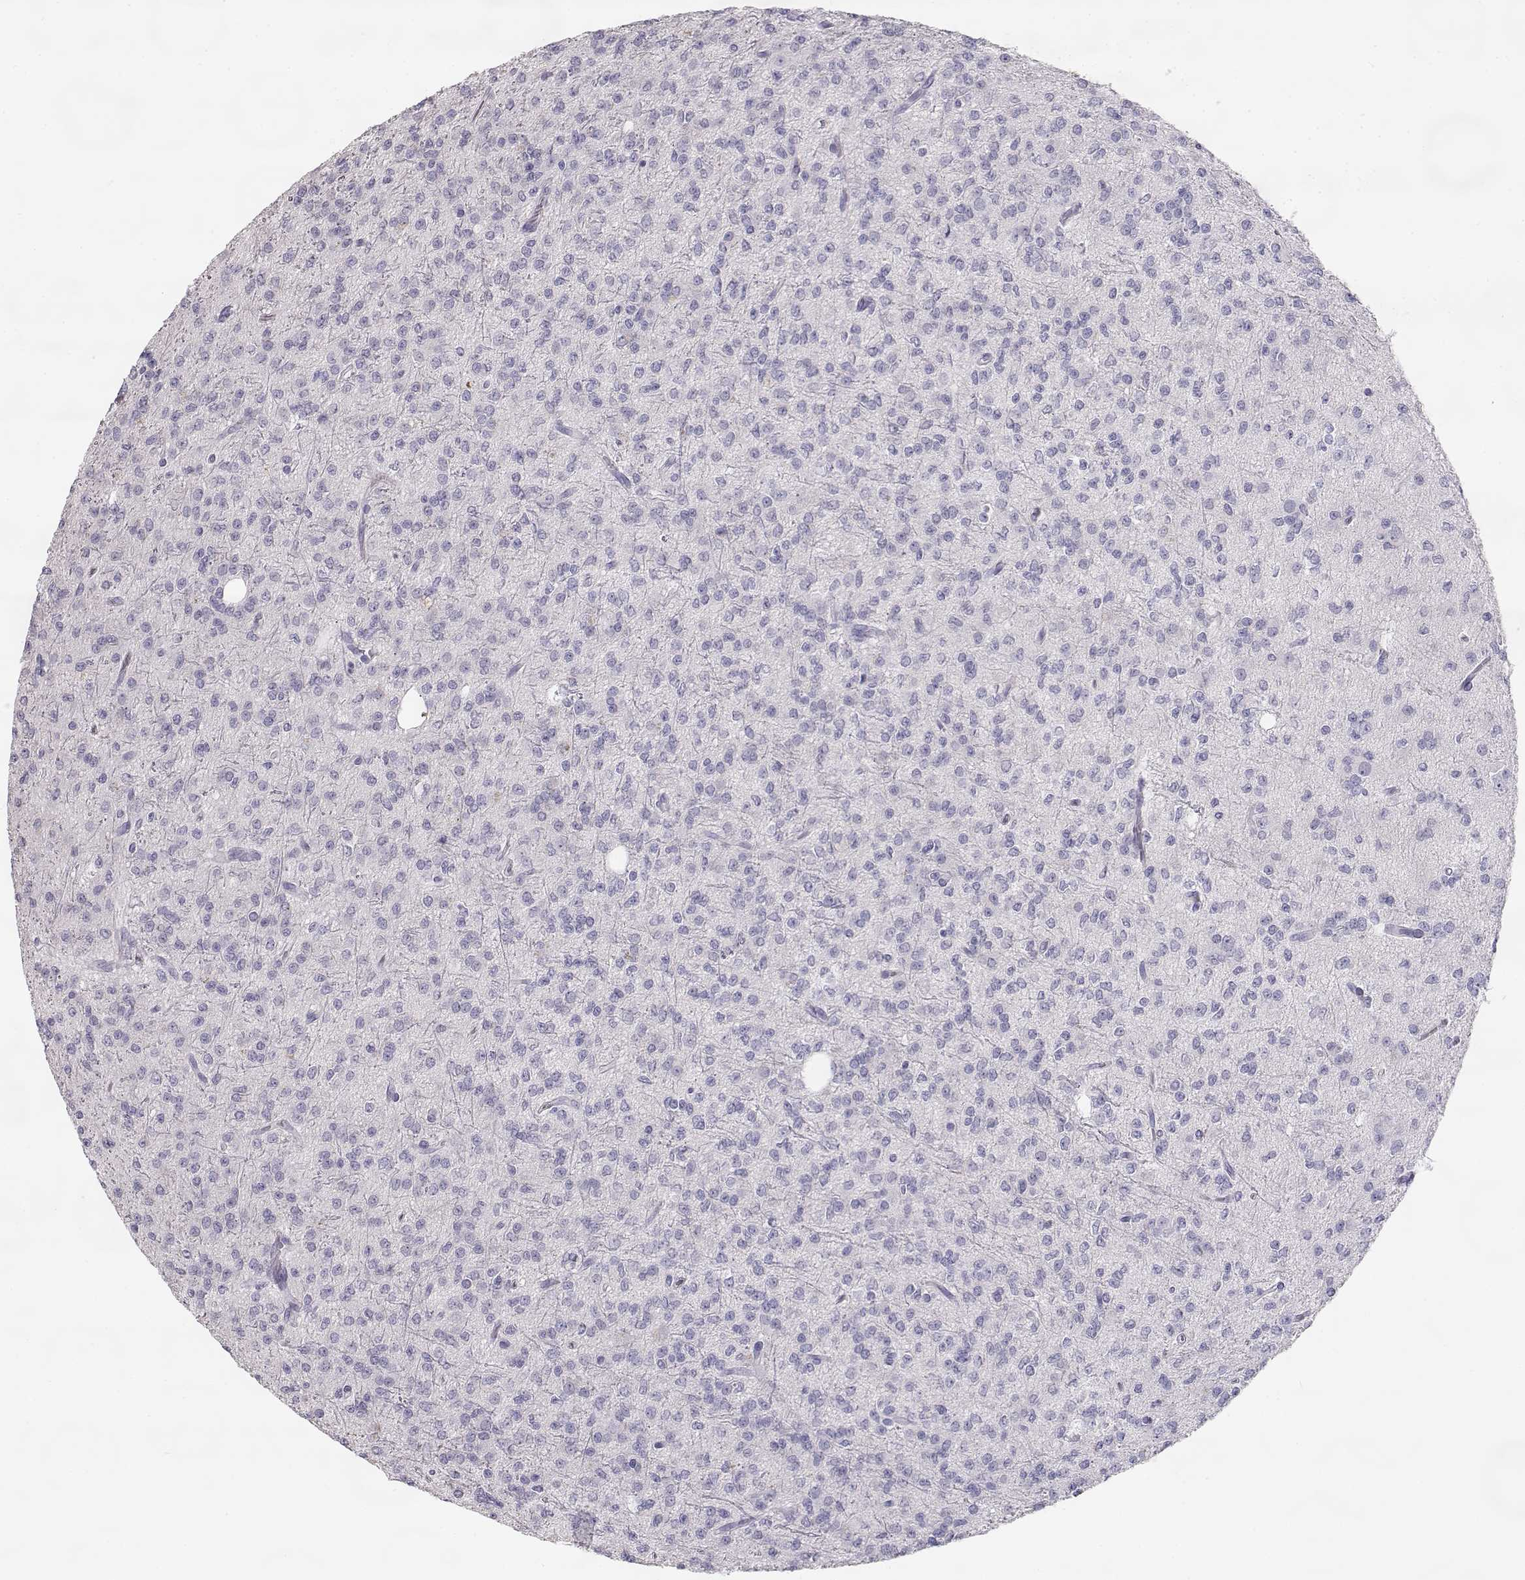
{"staining": {"intensity": "negative", "quantity": "none", "location": "none"}, "tissue": "glioma", "cell_type": "Tumor cells", "image_type": "cancer", "snomed": [{"axis": "morphology", "description": "Glioma, malignant, Low grade"}, {"axis": "topography", "description": "Brain"}], "caption": "DAB (3,3'-diaminobenzidine) immunohistochemical staining of malignant low-grade glioma exhibits no significant staining in tumor cells.", "gene": "SLCO6A1", "patient": {"sex": "male", "age": 27}}